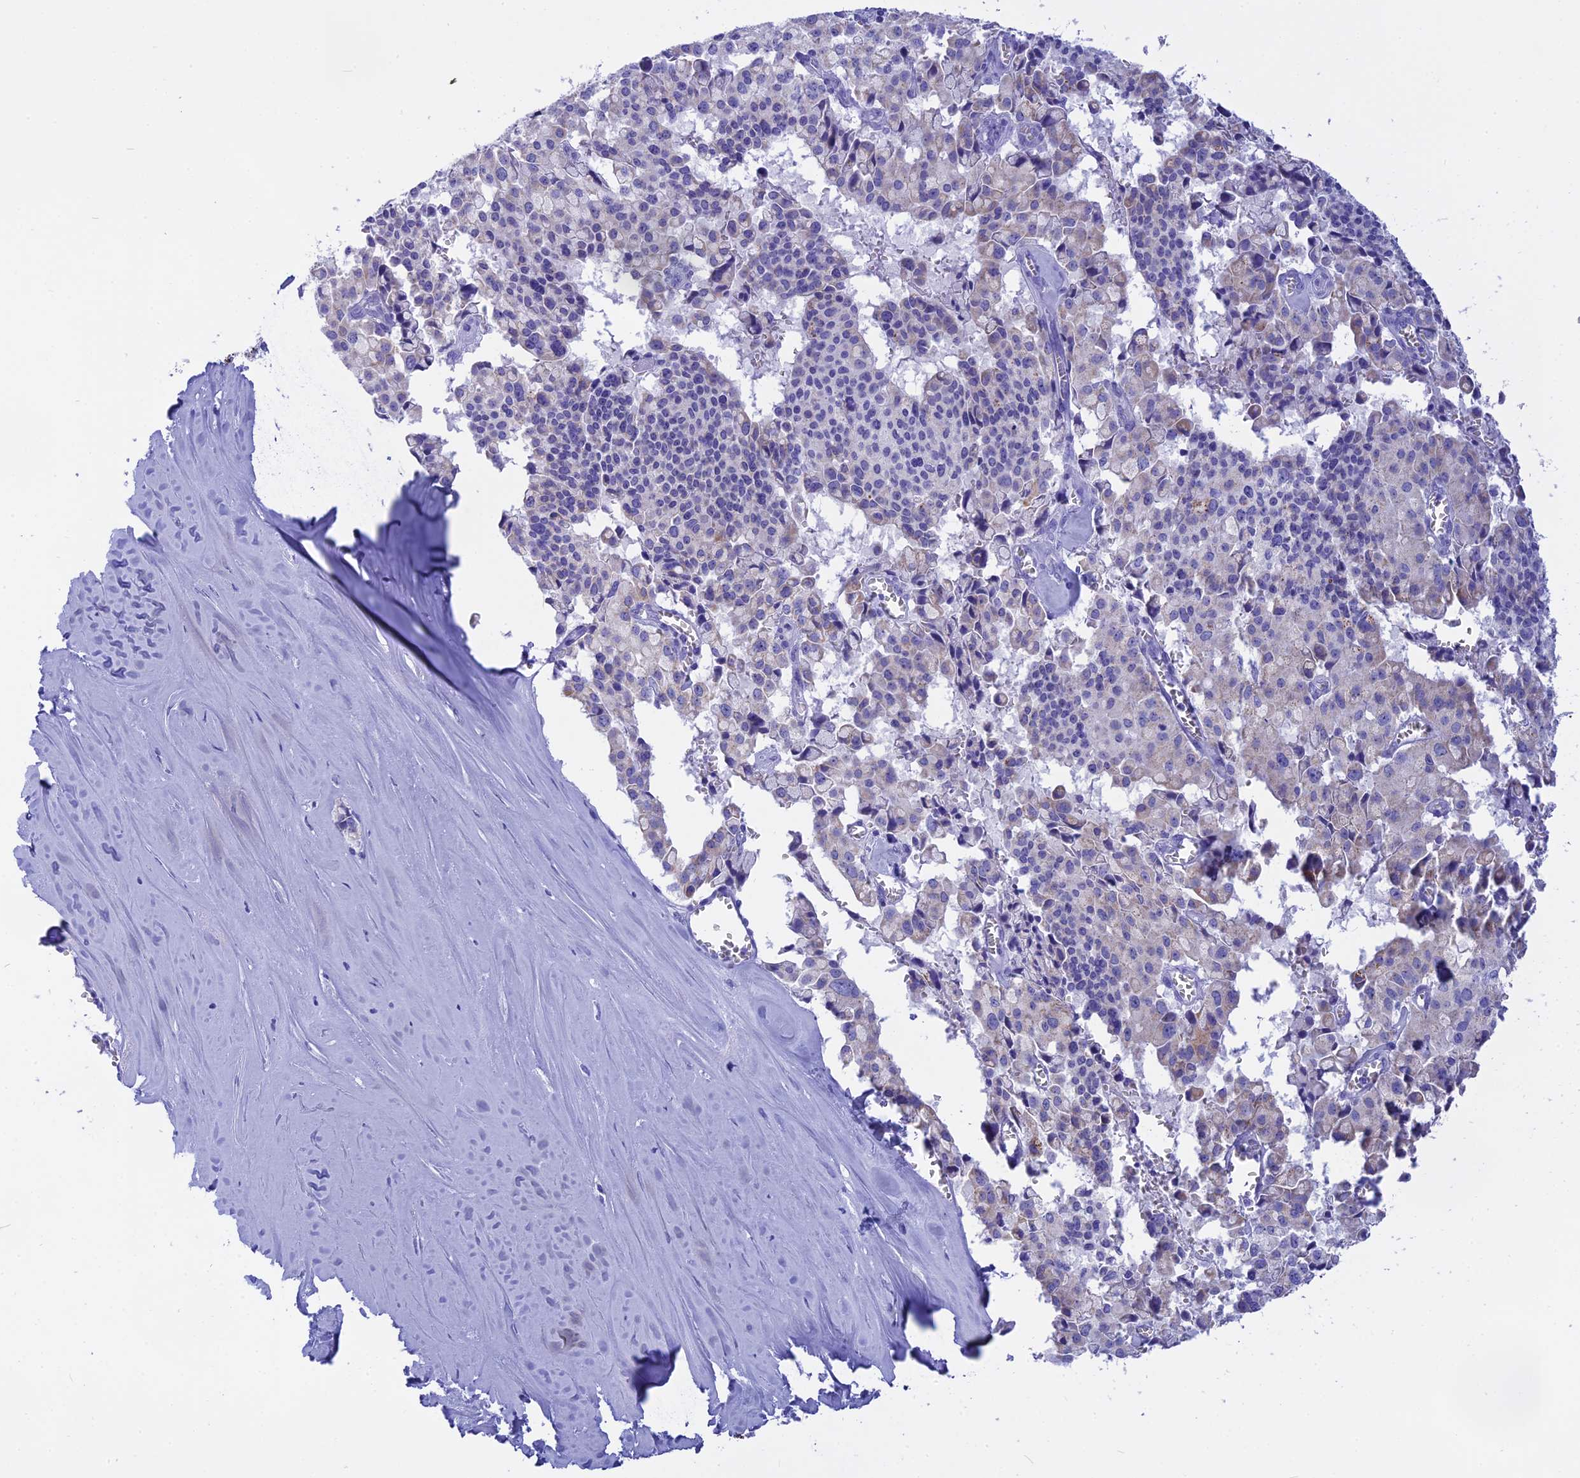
{"staining": {"intensity": "weak", "quantity": "<25%", "location": "cytoplasmic/membranous"}, "tissue": "pancreatic cancer", "cell_type": "Tumor cells", "image_type": "cancer", "snomed": [{"axis": "morphology", "description": "Adenocarcinoma, NOS"}, {"axis": "topography", "description": "Pancreas"}], "caption": "The immunohistochemistry micrograph has no significant expression in tumor cells of pancreatic cancer (adenocarcinoma) tissue.", "gene": "ISCA1", "patient": {"sex": "male", "age": 65}}